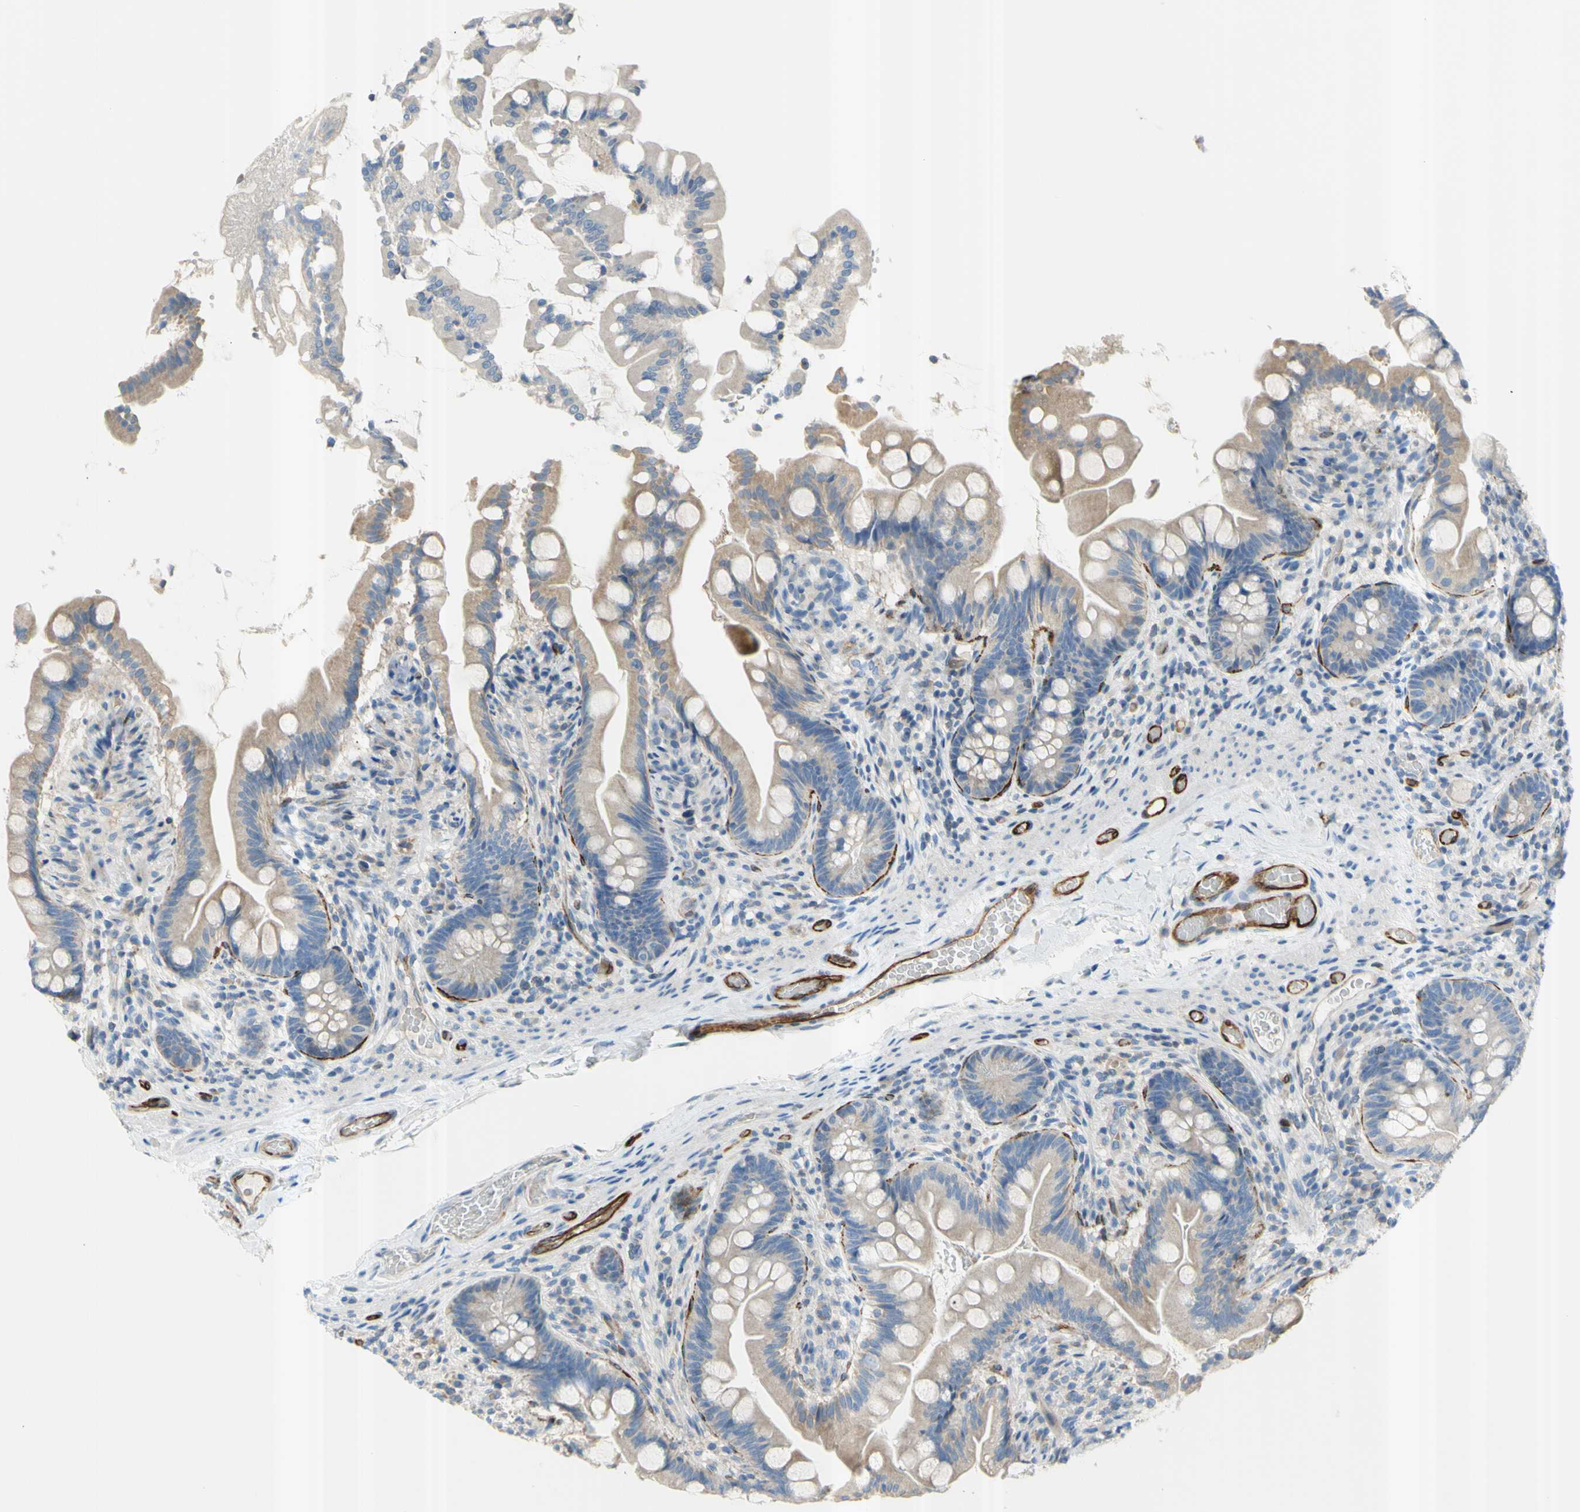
{"staining": {"intensity": "weak", "quantity": ">75%", "location": "cytoplasmic/membranous"}, "tissue": "small intestine", "cell_type": "Glandular cells", "image_type": "normal", "snomed": [{"axis": "morphology", "description": "Normal tissue, NOS"}, {"axis": "topography", "description": "Small intestine"}], "caption": "A brown stain highlights weak cytoplasmic/membranous expression of a protein in glandular cells of unremarkable small intestine.", "gene": "PRRG2", "patient": {"sex": "female", "age": 56}}